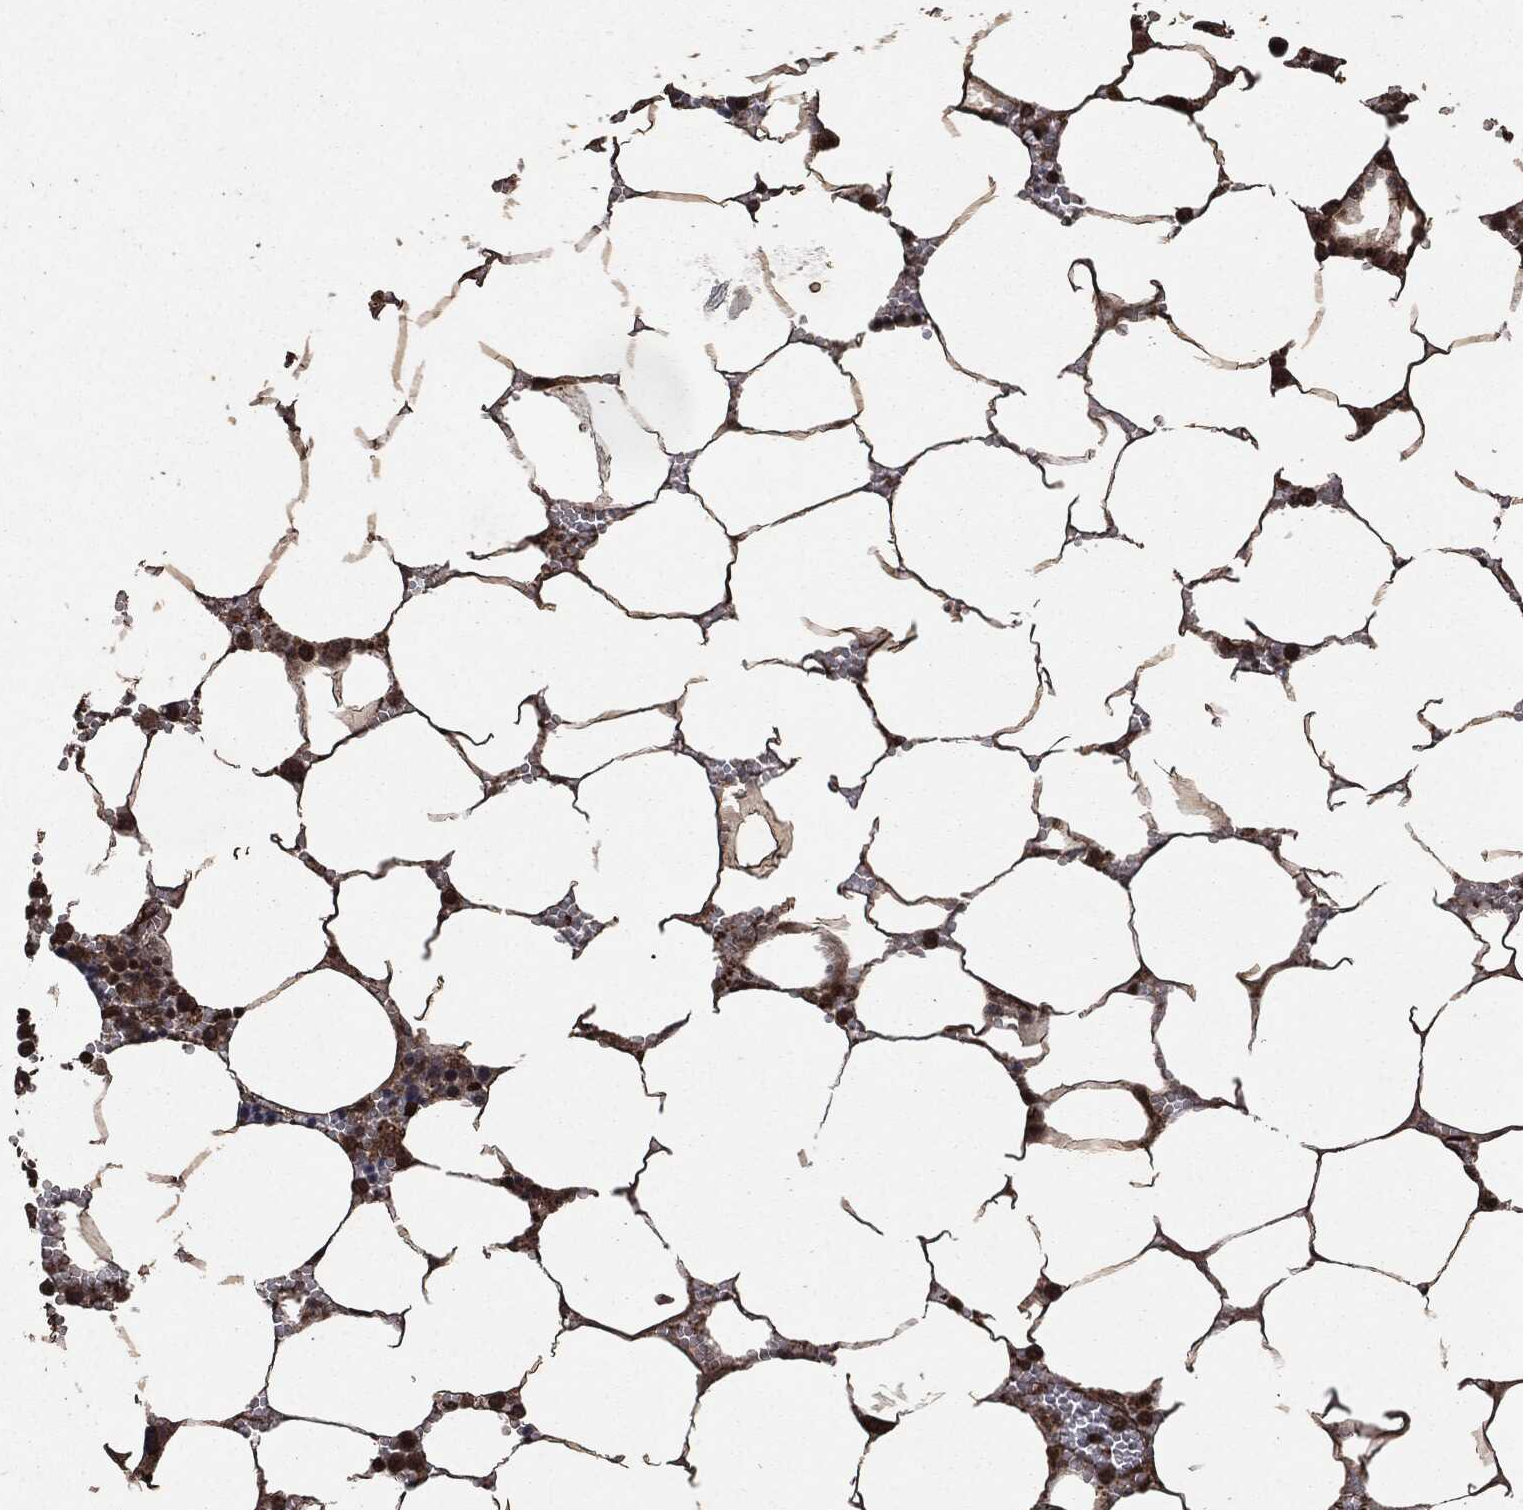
{"staining": {"intensity": "strong", "quantity": "25%-75%", "location": "nuclear"}, "tissue": "bone marrow", "cell_type": "Hematopoietic cells", "image_type": "normal", "snomed": [{"axis": "morphology", "description": "Normal tissue, NOS"}, {"axis": "topography", "description": "Bone marrow"}], "caption": "Strong nuclear staining for a protein is identified in about 25%-75% of hematopoietic cells of normal bone marrow using immunohistochemistry (IHC).", "gene": "HRAS", "patient": {"sex": "female", "age": 64}}